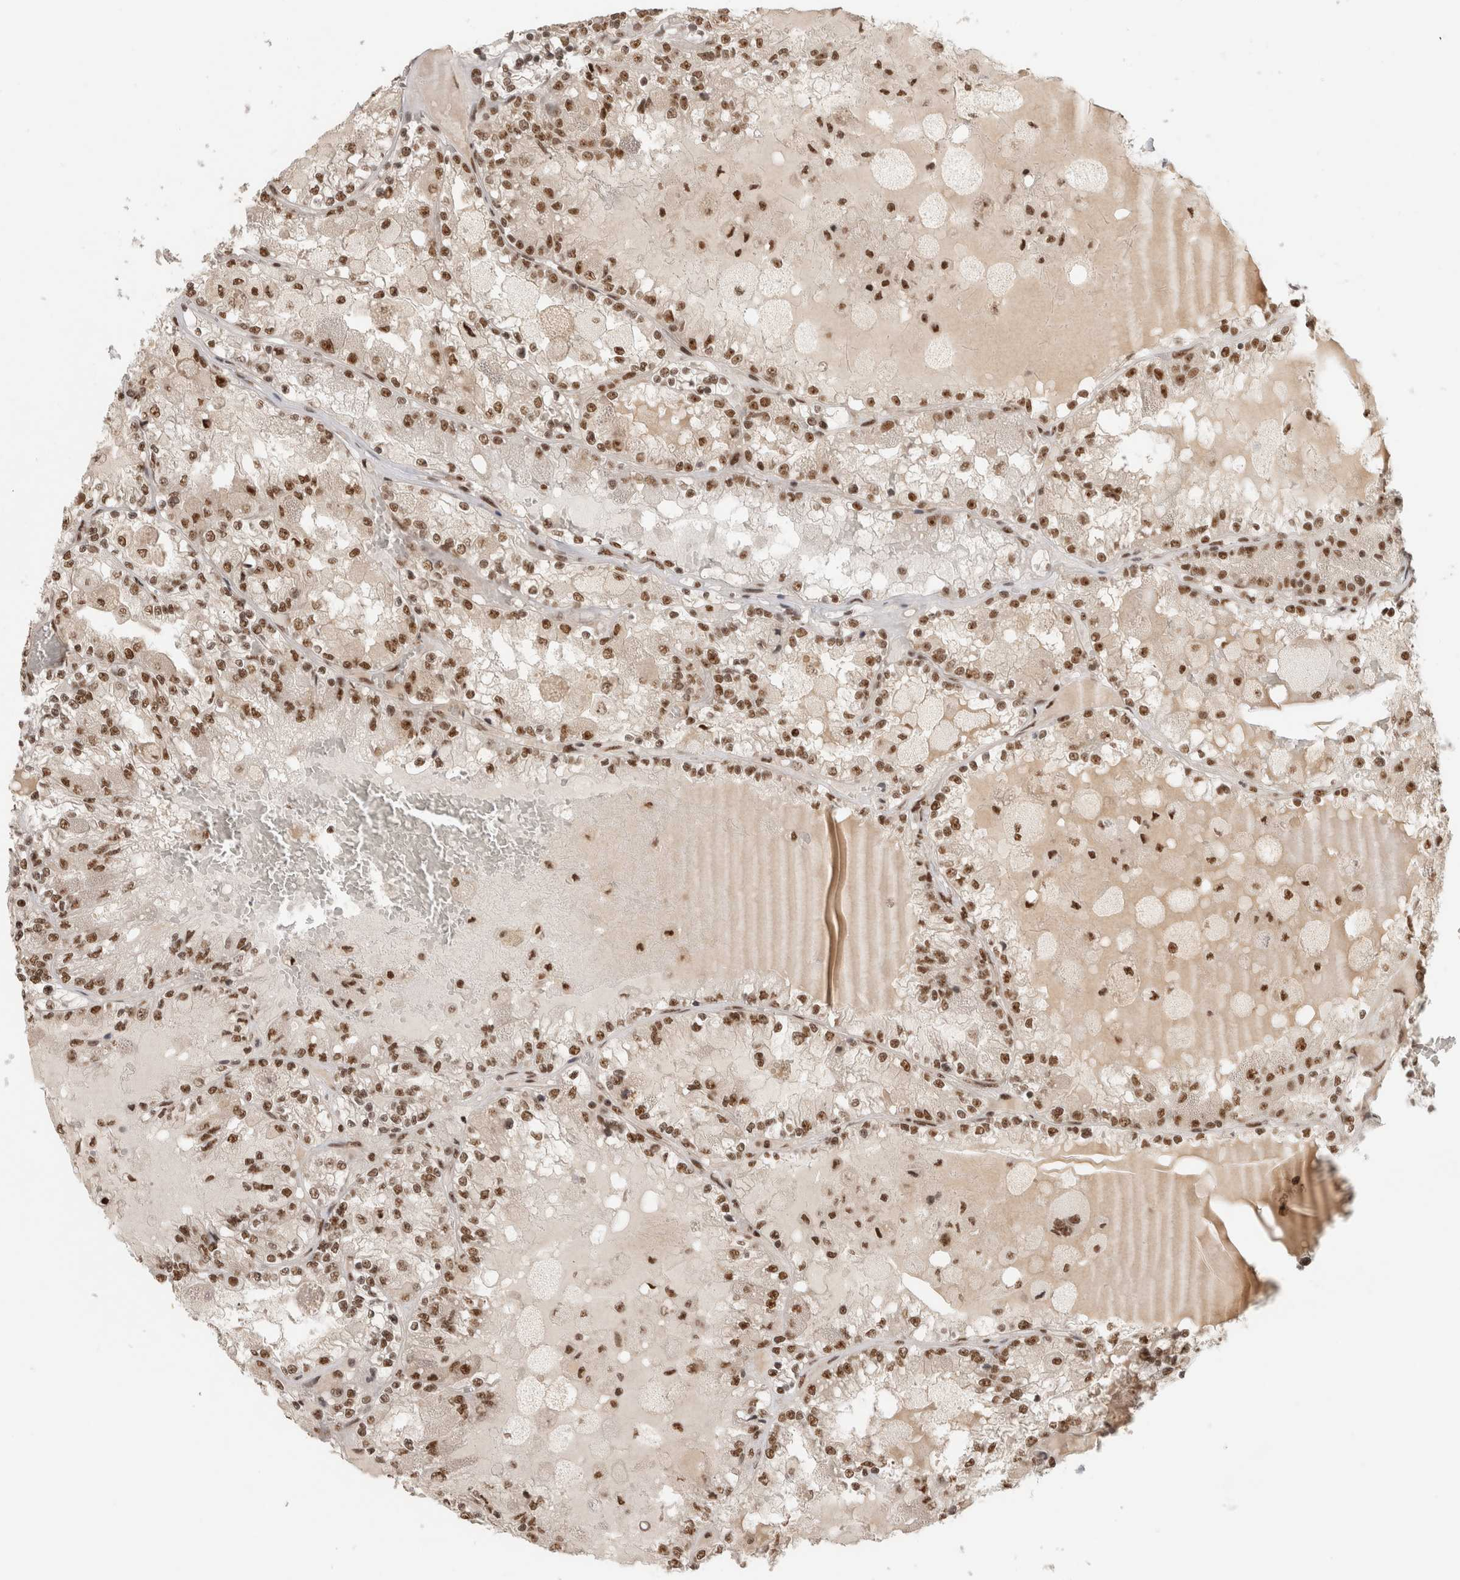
{"staining": {"intensity": "moderate", "quantity": ">75%", "location": "nuclear"}, "tissue": "renal cancer", "cell_type": "Tumor cells", "image_type": "cancer", "snomed": [{"axis": "morphology", "description": "Adenocarcinoma, NOS"}, {"axis": "topography", "description": "Kidney"}], "caption": "This is a micrograph of immunohistochemistry staining of renal cancer, which shows moderate positivity in the nuclear of tumor cells.", "gene": "EBNA1BP2", "patient": {"sex": "female", "age": 56}}